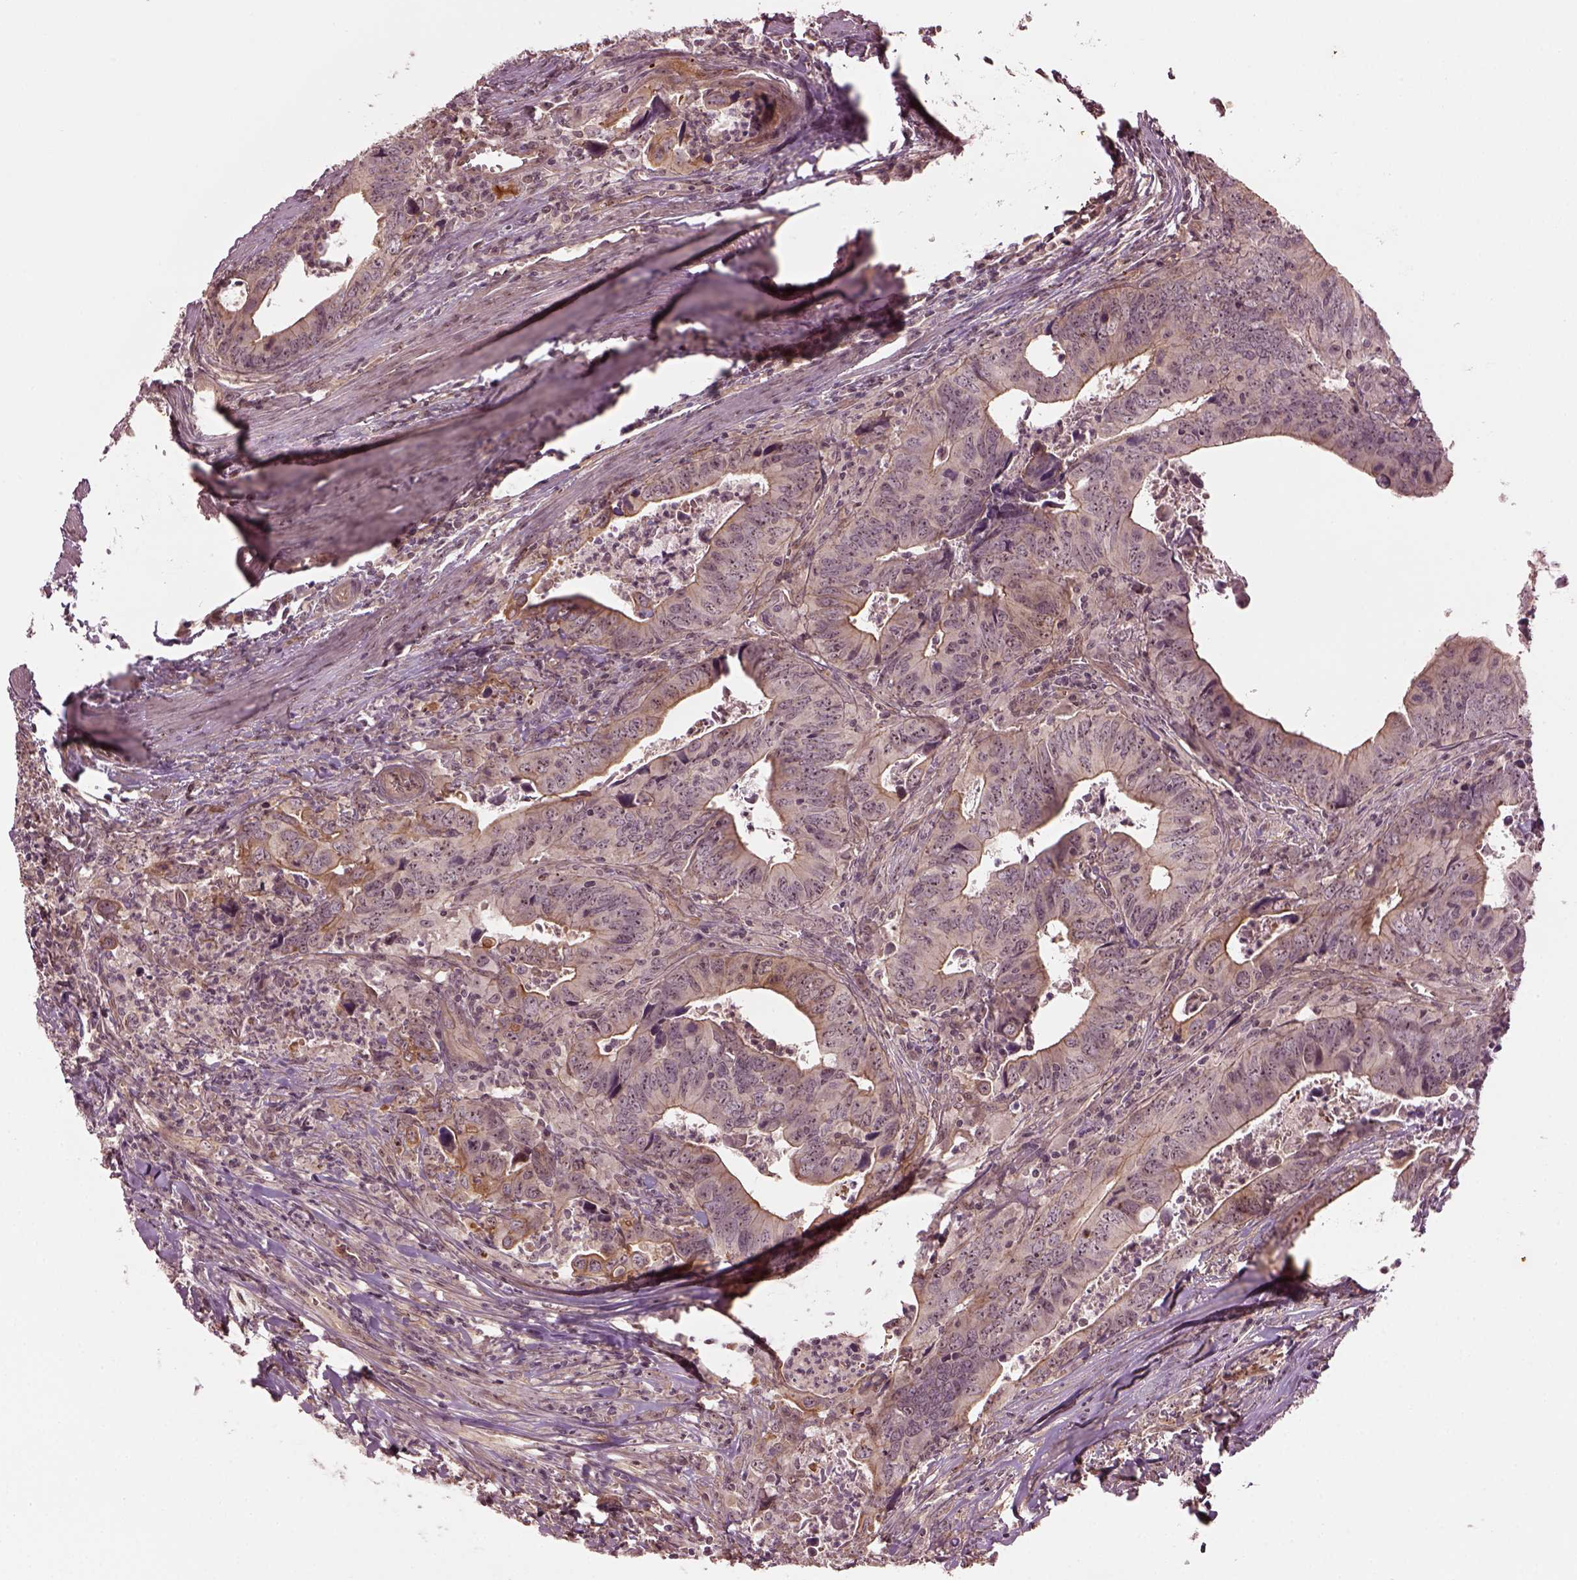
{"staining": {"intensity": "weak", "quantity": "25%-75%", "location": "nuclear"}, "tissue": "colorectal cancer", "cell_type": "Tumor cells", "image_type": "cancer", "snomed": [{"axis": "morphology", "description": "Adenocarcinoma, NOS"}, {"axis": "topography", "description": "Colon"}], "caption": "Weak nuclear protein expression is seen in approximately 25%-75% of tumor cells in adenocarcinoma (colorectal).", "gene": "GNRH1", "patient": {"sex": "female", "age": 82}}